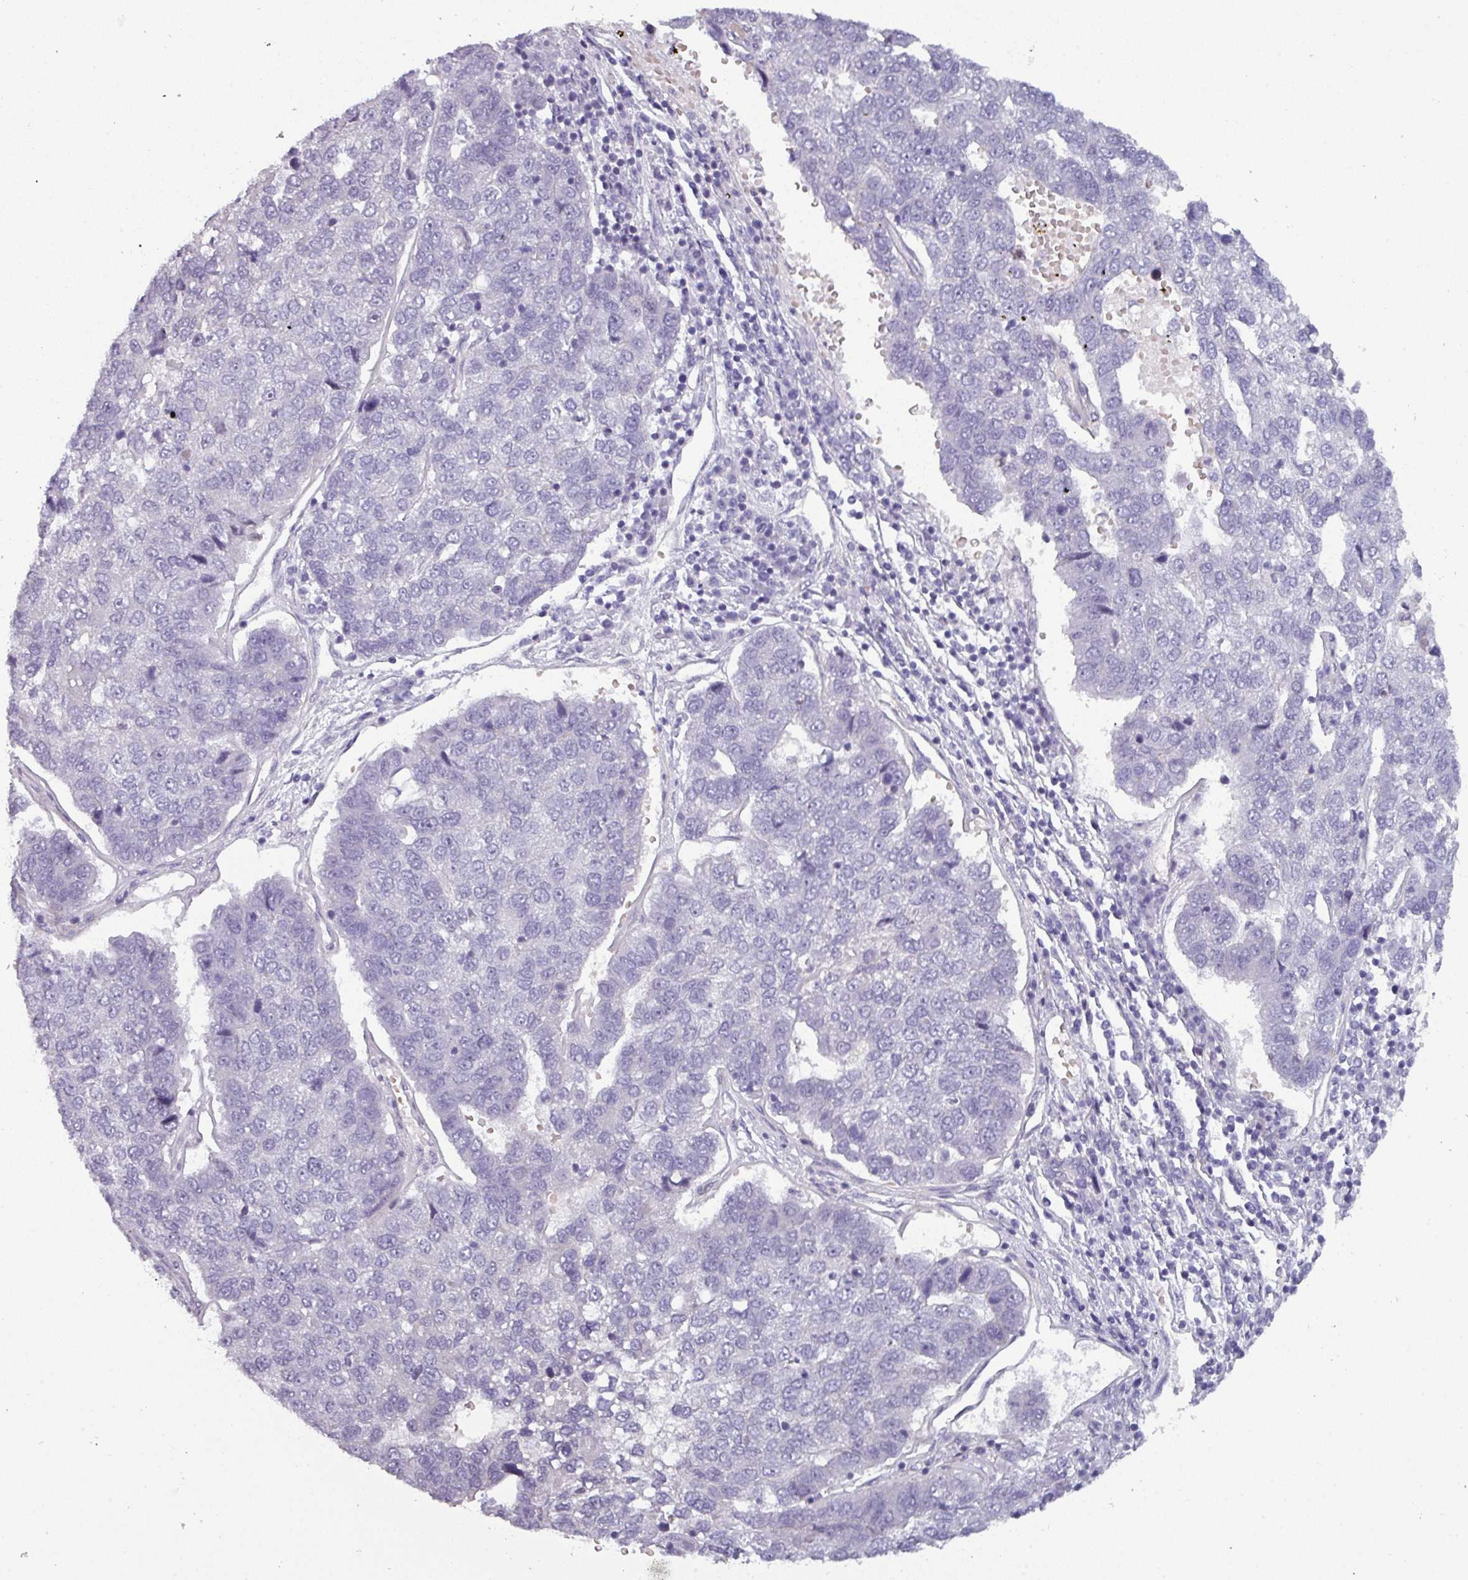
{"staining": {"intensity": "negative", "quantity": "none", "location": "none"}, "tissue": "pancreatic cancer", "cell_type": "Tumor cells", "image_type": "cancer", "snomed": [{"axis": "morphology", "description": "Adenocarcinoma, NOS"}, {"axis": "topography", "description": "Pancreas"}], "caption": "Tumor cells show no significant staining in adenocarcinoma (pancreatic).", "gene": "PRAMEF12", "patient": {"sex": "female", "age": 61}}